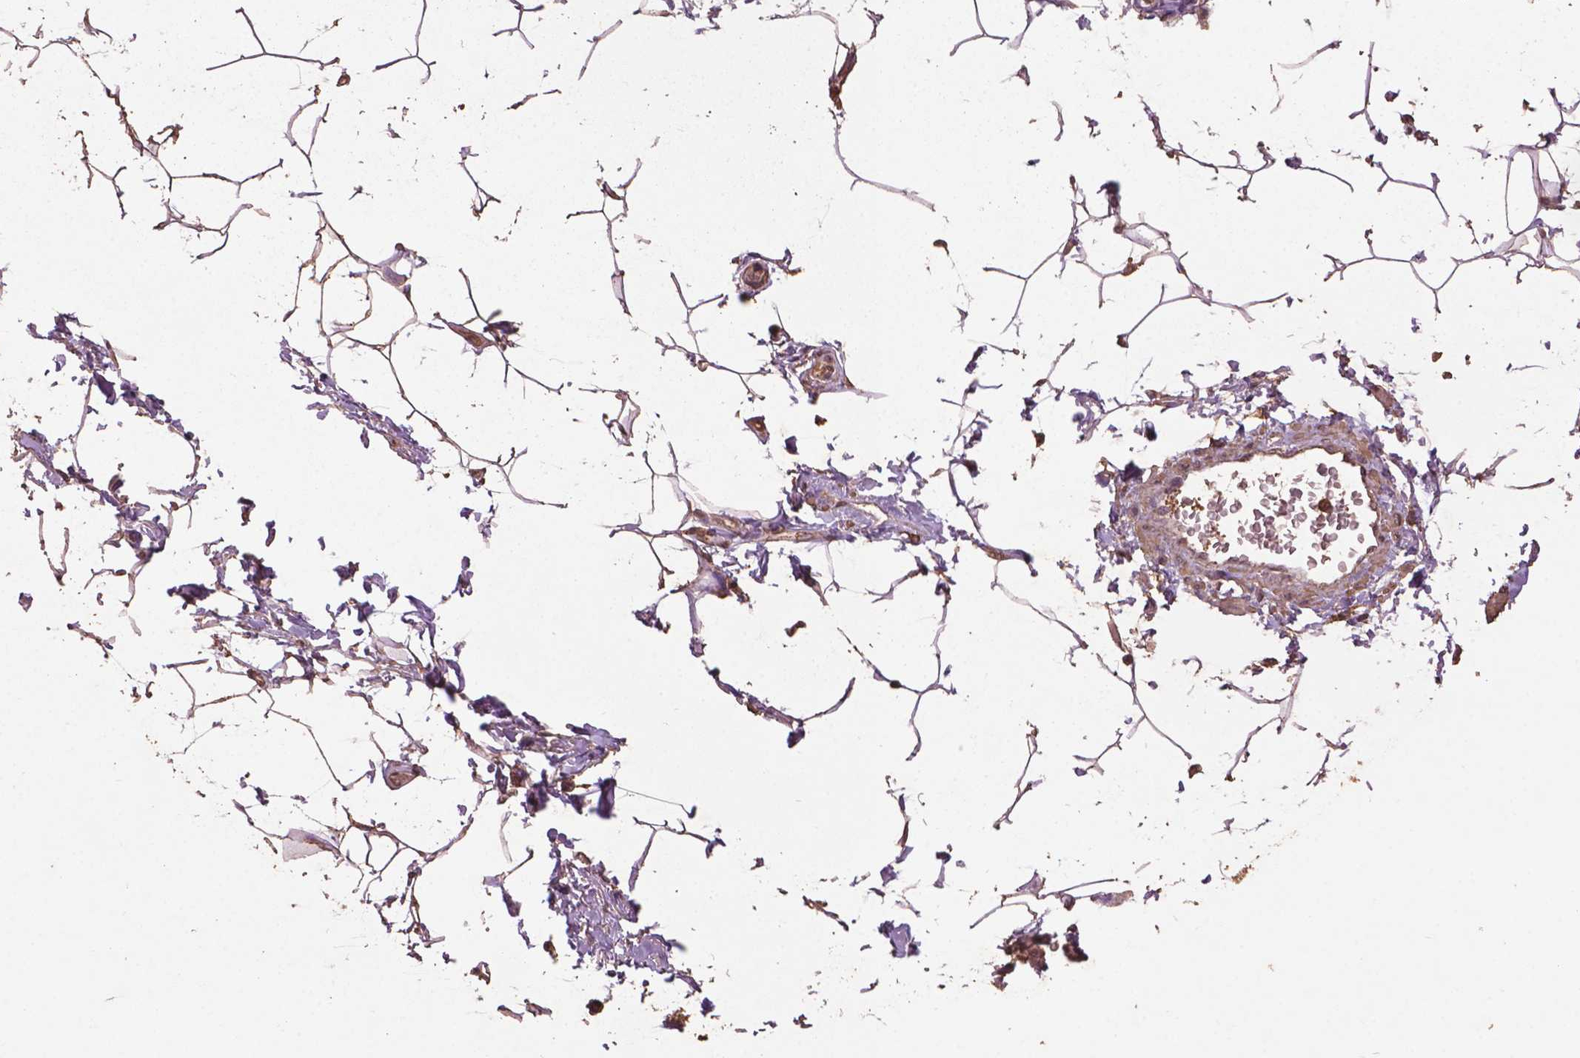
{"staining": {"intensity": "moderate", "quantity": ">75%", "location": "cytoplasmic/membranous,nuclear"}, "tissue": "adipose tissue", "cell_type": "Adipocytes", "image_type": "normal", "snomed": [{"axis": "morphology", "description": "Normal tissue, NOS"}, {"axis": "topography", "description": "Peripheral nerve tissue"}], "caption": "A high-resolution histopathology image shows immunohistochemistry (IHC) staining of unremarkable adipose tissue, which shows moderate cytoplasmic/membranous,nuclear staining in approximately >75% of adipocytes. Immunohistochemistry (ihc) stains the protein in brown and the nuclei are stained blue.", "gene": "BABAM1", "patient": {"sex": "male", "age": 51}}